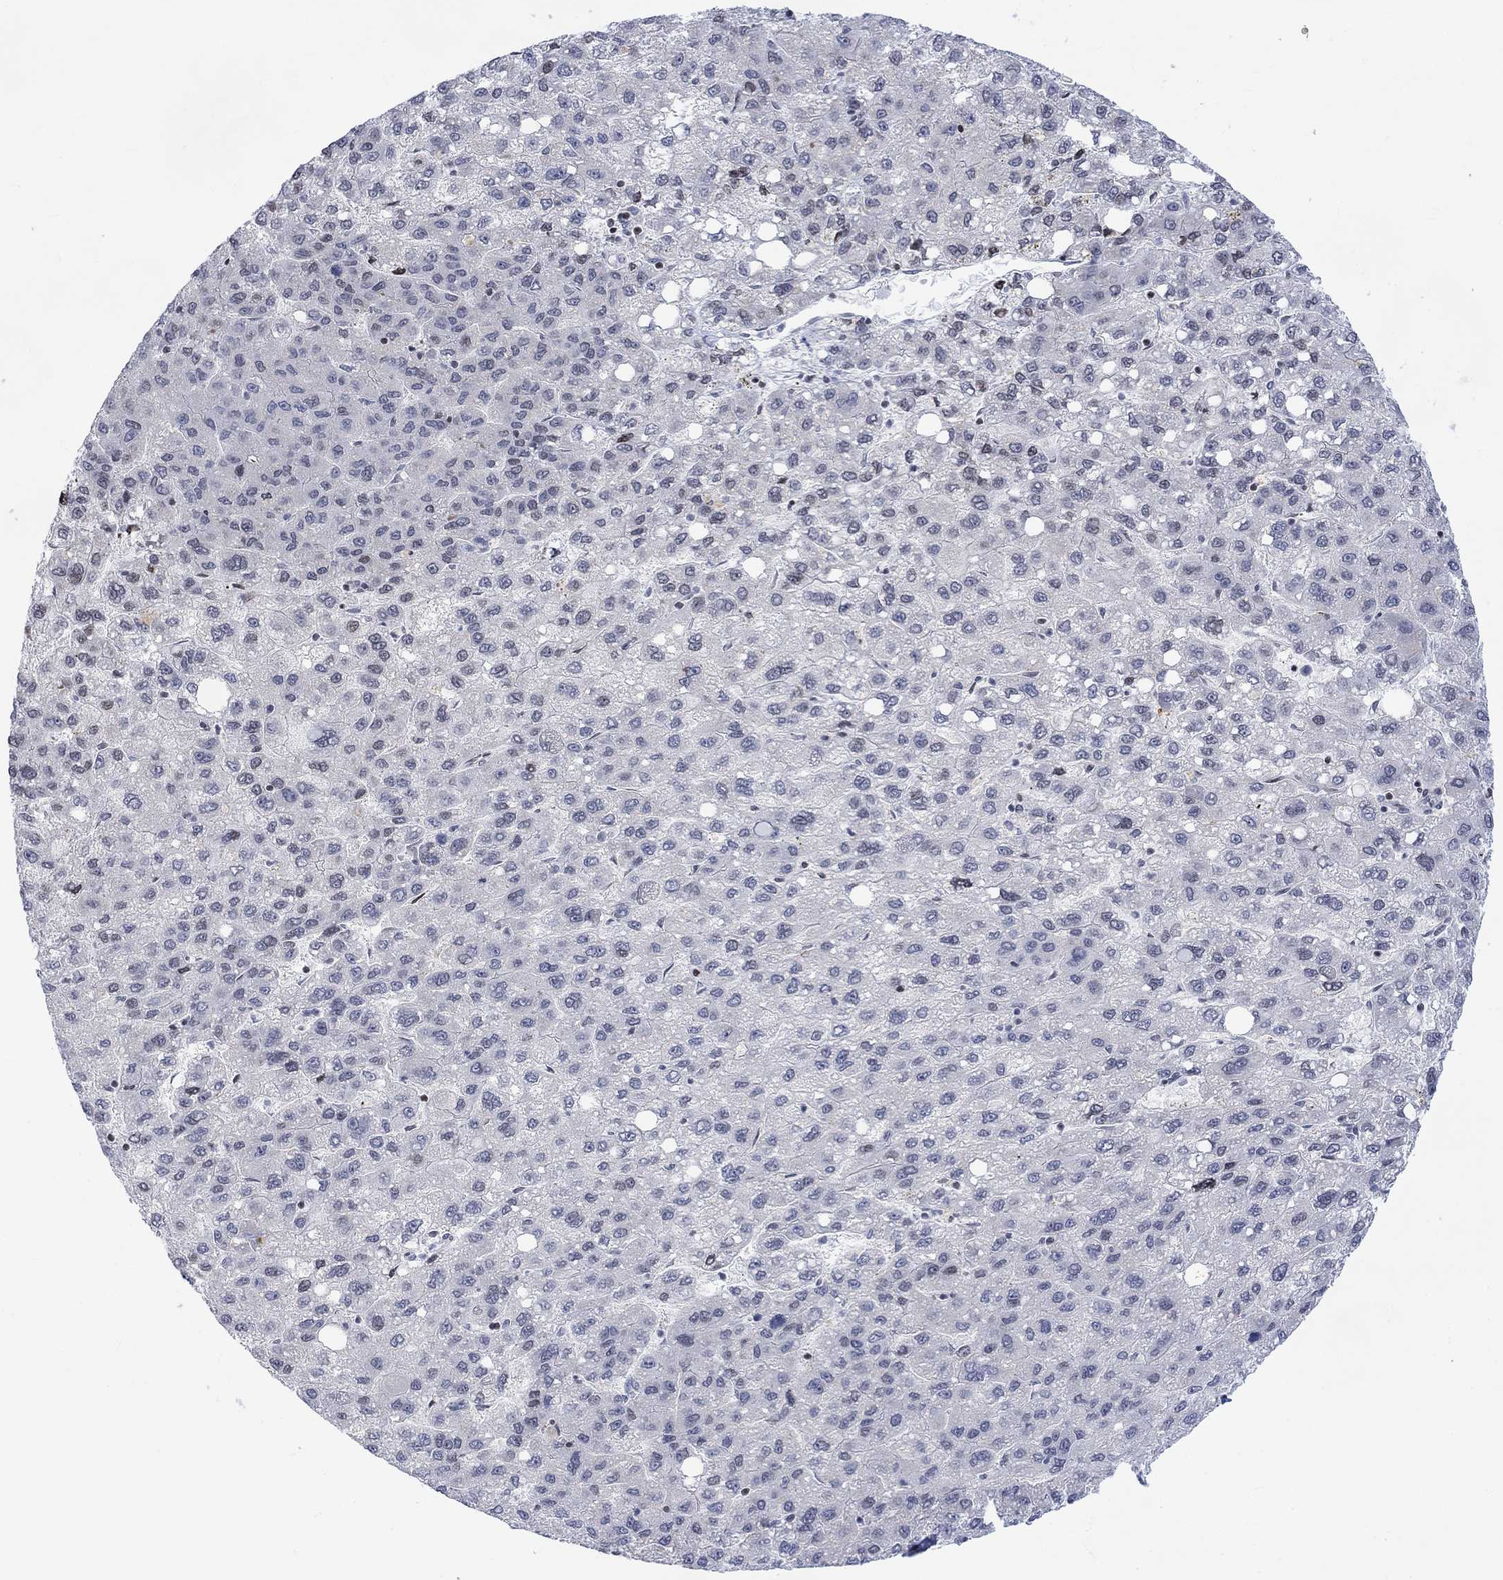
{"staining": {"intensity": "negative", "quantity": "none", "location": "none"}, "tissue": "liver cancer", "cell_type": "Tumor cells", "image_type": "cancer", "snomed": [{"axis": "morphology", "description": "Carcinoma, Hepatocellular, NOS"}, {"axis": "topography", "description": "Liver"}], "caption": "Human liver cancer stained for a protein using IHC reveals no positivity in tumor cells.", "gene": "DCX", "patient": {"sex": "female", "age": 82}}